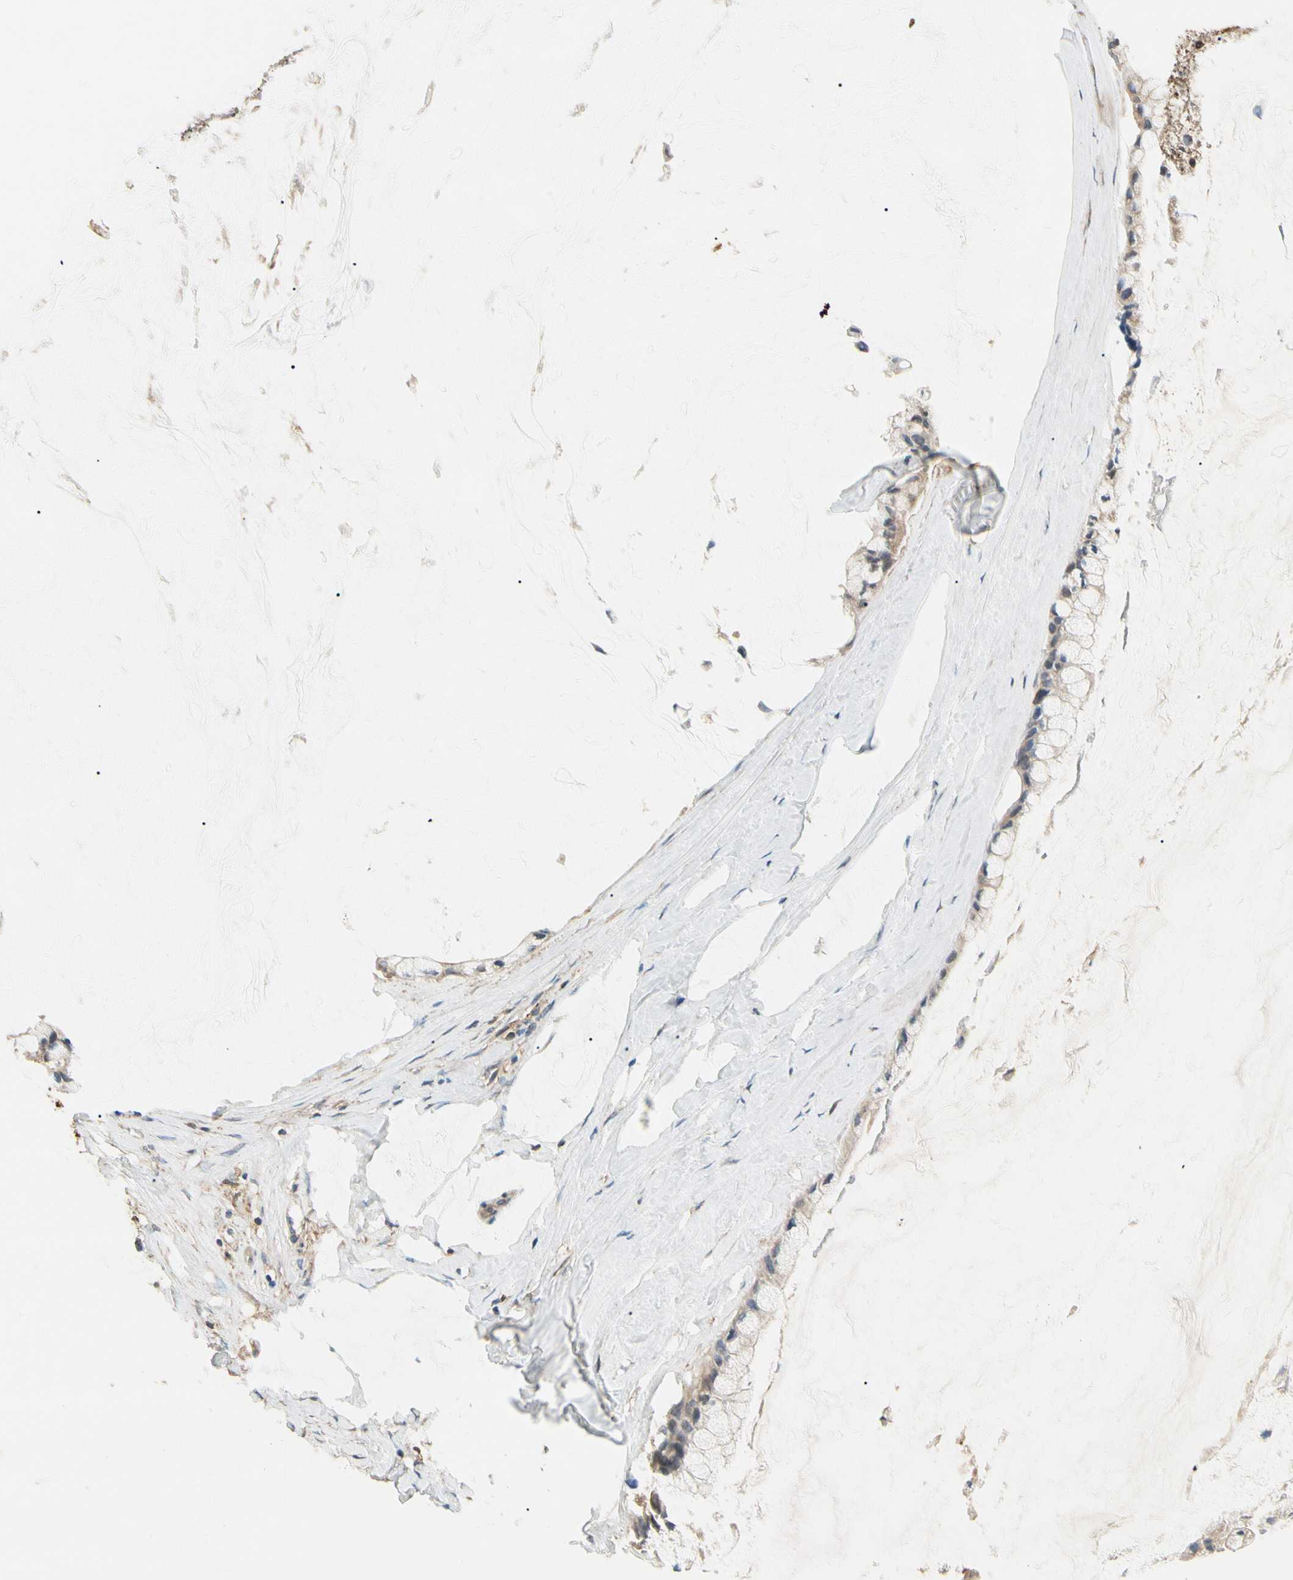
{"staining": {"intensity": "weak", "quantity": "25%-75%", "location": "cytoplasmic/membranous"}, "tissue": "ovarian cancer", "cell_type": "Tumor cells", "image_type": "cancer", "snomed": [{"axis": "morphology", "description": "Cystadenocarcinoma, mucinous, NOS"}, {"axis": "topography", "description": "Ovary"}], "caption": "There is low levels of weak cytoplasmic/membranous expression in tumor cells of ovarian cancer, as demonstrated by immunohistochemical staining (brown color).", "gene": "CDH6", "patient": {"sex": "female", "age": 39}}